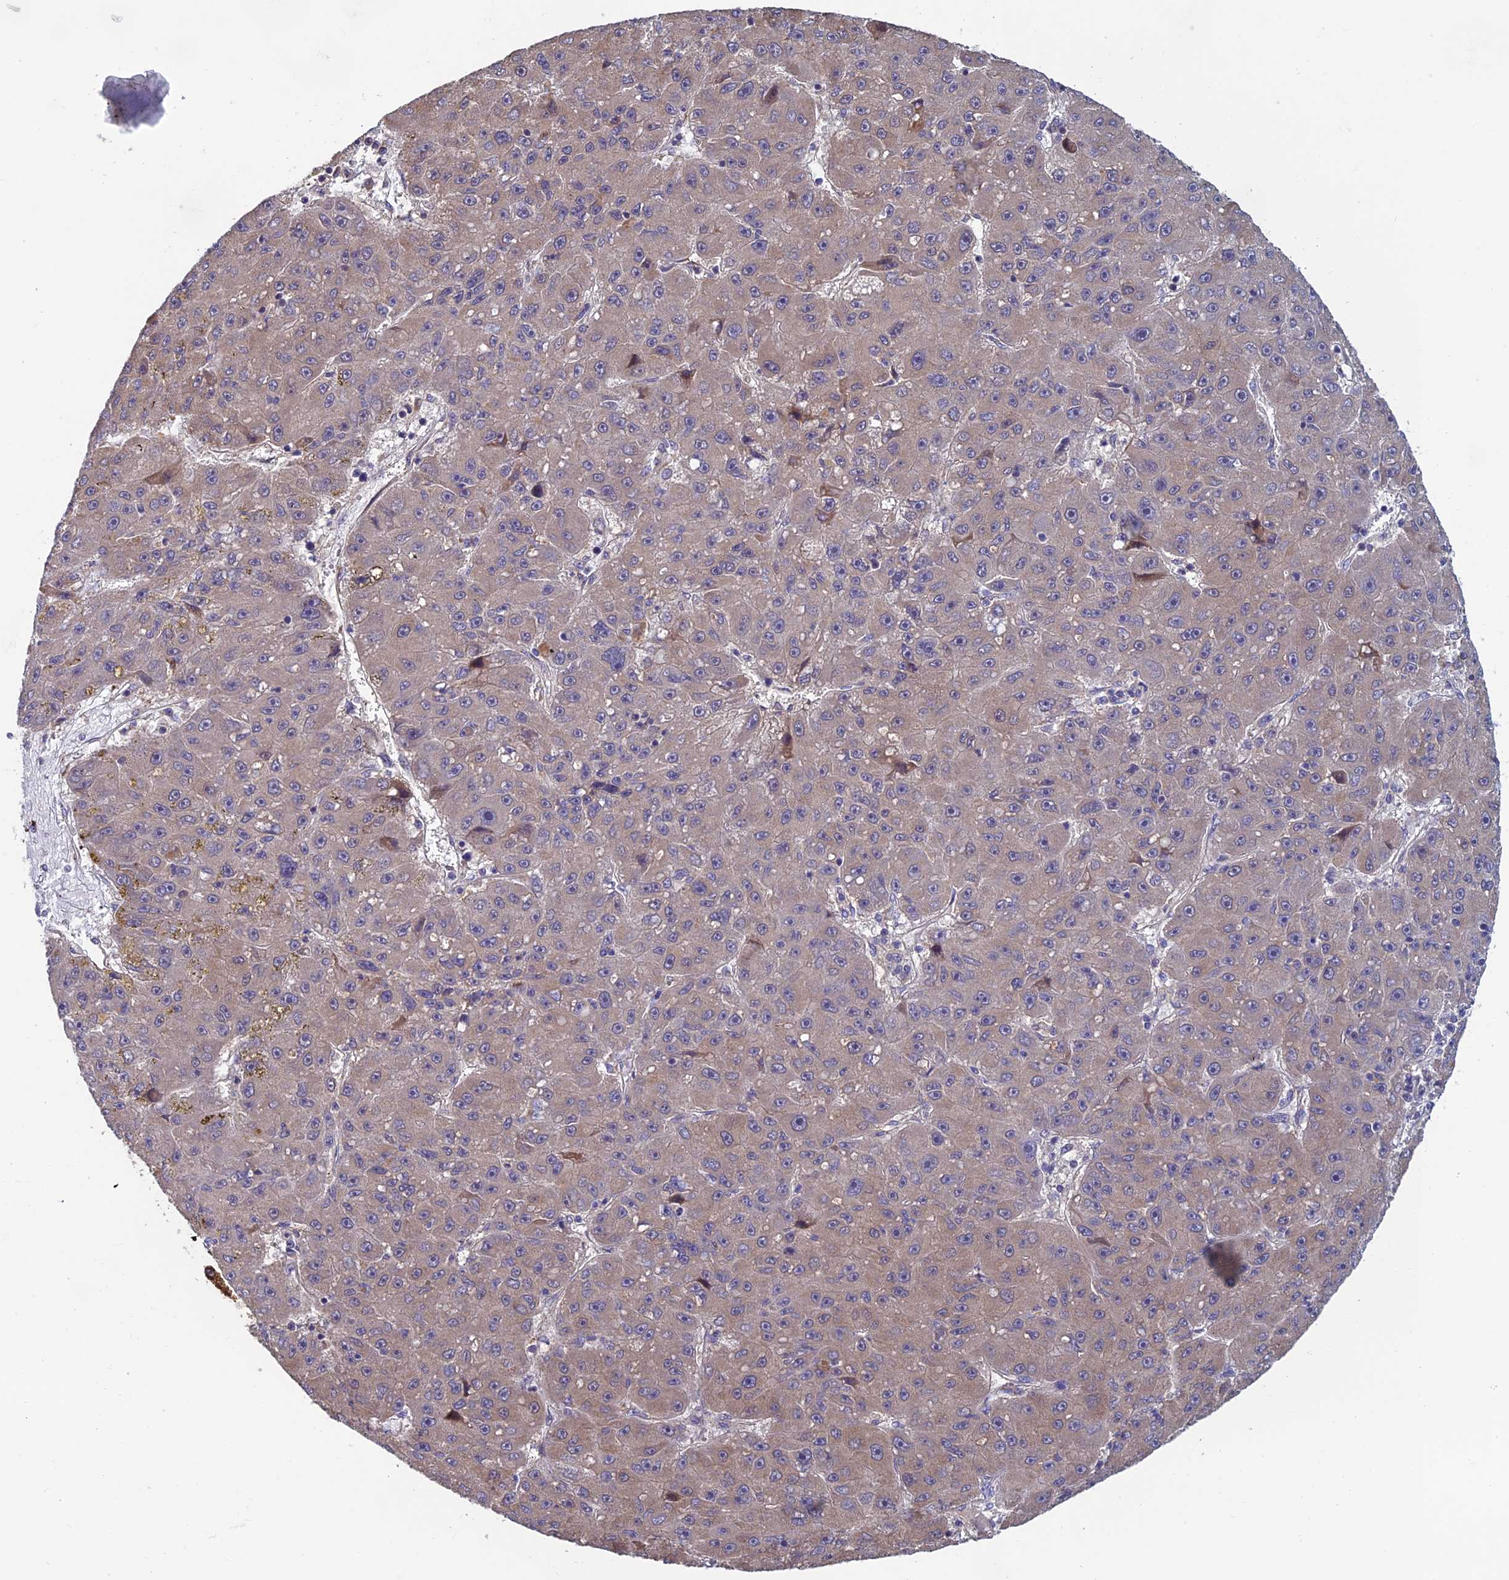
{"staining": {"intensity": "weak", "quantity": "<25%", "location": "cytoplasmic/membranous"}, "tissue": "liver cancer", "cell_type": "Tumor cells", "image_type": "cancer", "snomed": [{"axis": "morphology", "description": "Carcinoma, Hepatocellular, NOS"}, {"axis": "topography", "description": "Liver"}], "caption": "Immunohistochemistry of liver cancer (hepatocellular carcinoma) displays no expression in tumor cells. The staining was performed using DAB to visualize the protein expression in brown, while the nuclei were stained in blue with hematoxylin (Magnification: 20x).", "gene": "HECA", "patient": {"sex": "male", "age": 67}}